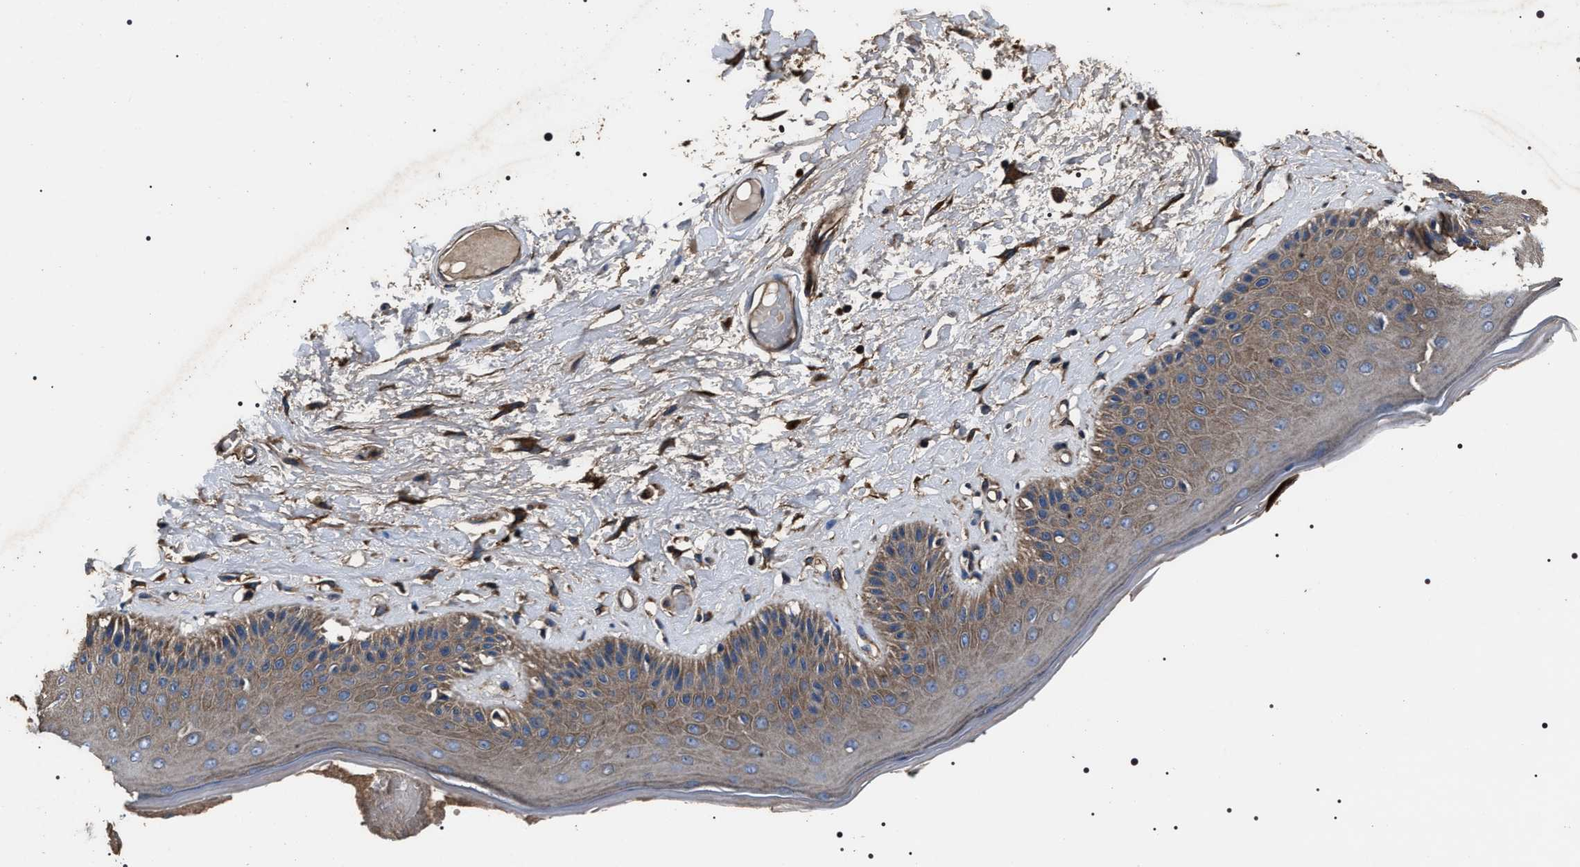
{"staining": {"intensity": "moderate", "quantity": "25%-75%", "location": "cytoplasmic/membranous"}, "tissue": "skin", "cell_type": "Epidermal cells", "image_type": "normal", "snomed": [{"axis": "morphology", "description": "Normal tissue, NOS"}, {"axis": "topography", "description": "Vulva"}], "caption": "Moderate cytoplasmic/membranous positivity is seen in about 25%-75% of epidermal cells in normal skin.", "gene": "HSCB", "patient": {"sex": "female", "age": 73}}